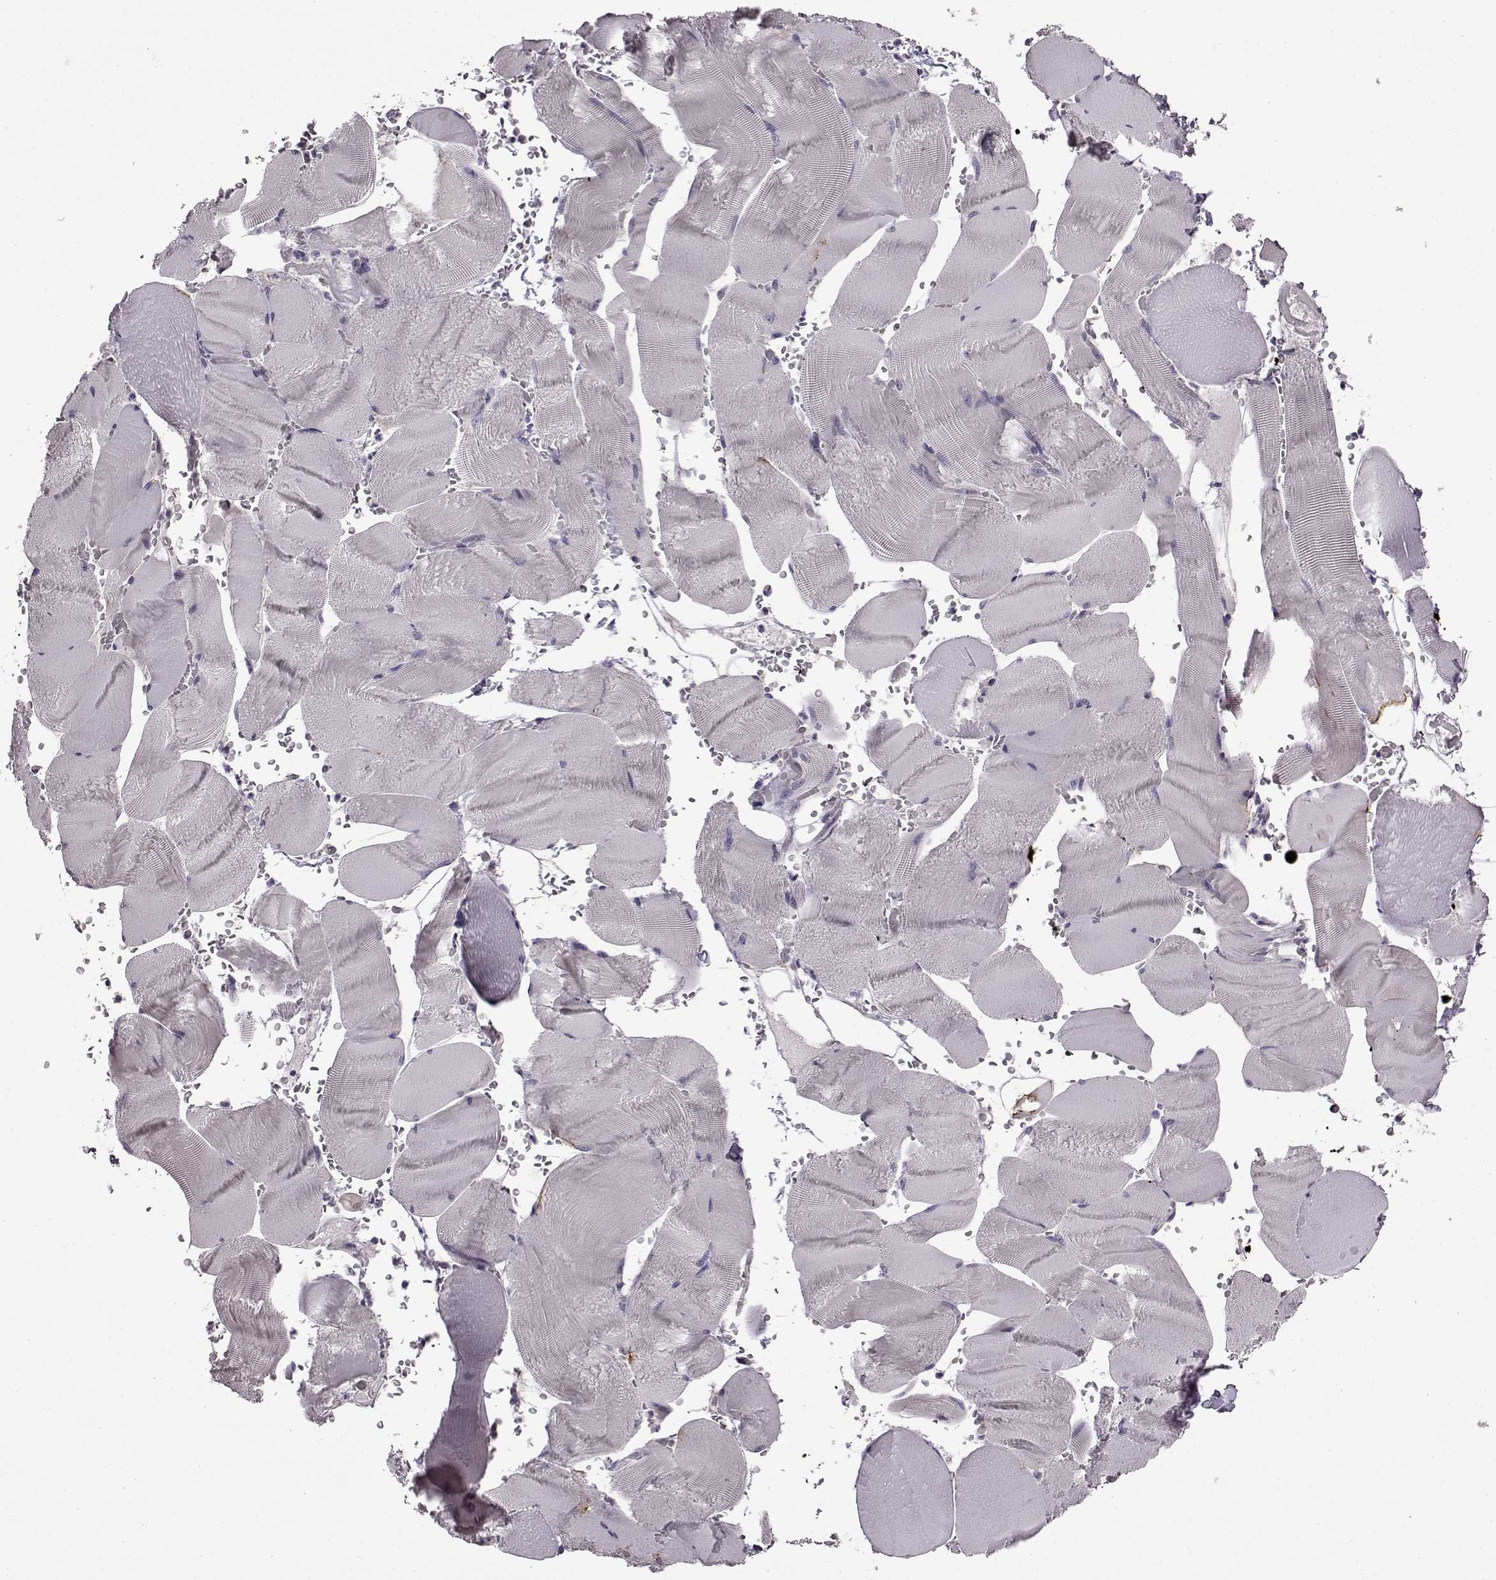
{"staining": {"intensity": "negative", "quantity": "none", "location": "none"}, "tissue": "skeletal muscle", "cell_type": "Myocytes", "image_type": "normal", "snomed": [{"axis": "morphology", "description": "Normal tissue, NOS"}, {"axis": "topography", "description": "Skeletal muscle"}], "caption": "IHC histopathology image of normal human skeletal muscle stained for a protein (brown), which exhibits no positivity in myocytes. (Brightfield microscopy of DAB immunohistochemistry at high magnification).", "gene": "EDDM3B", "patient": {"sex": "male", "age": 56}}